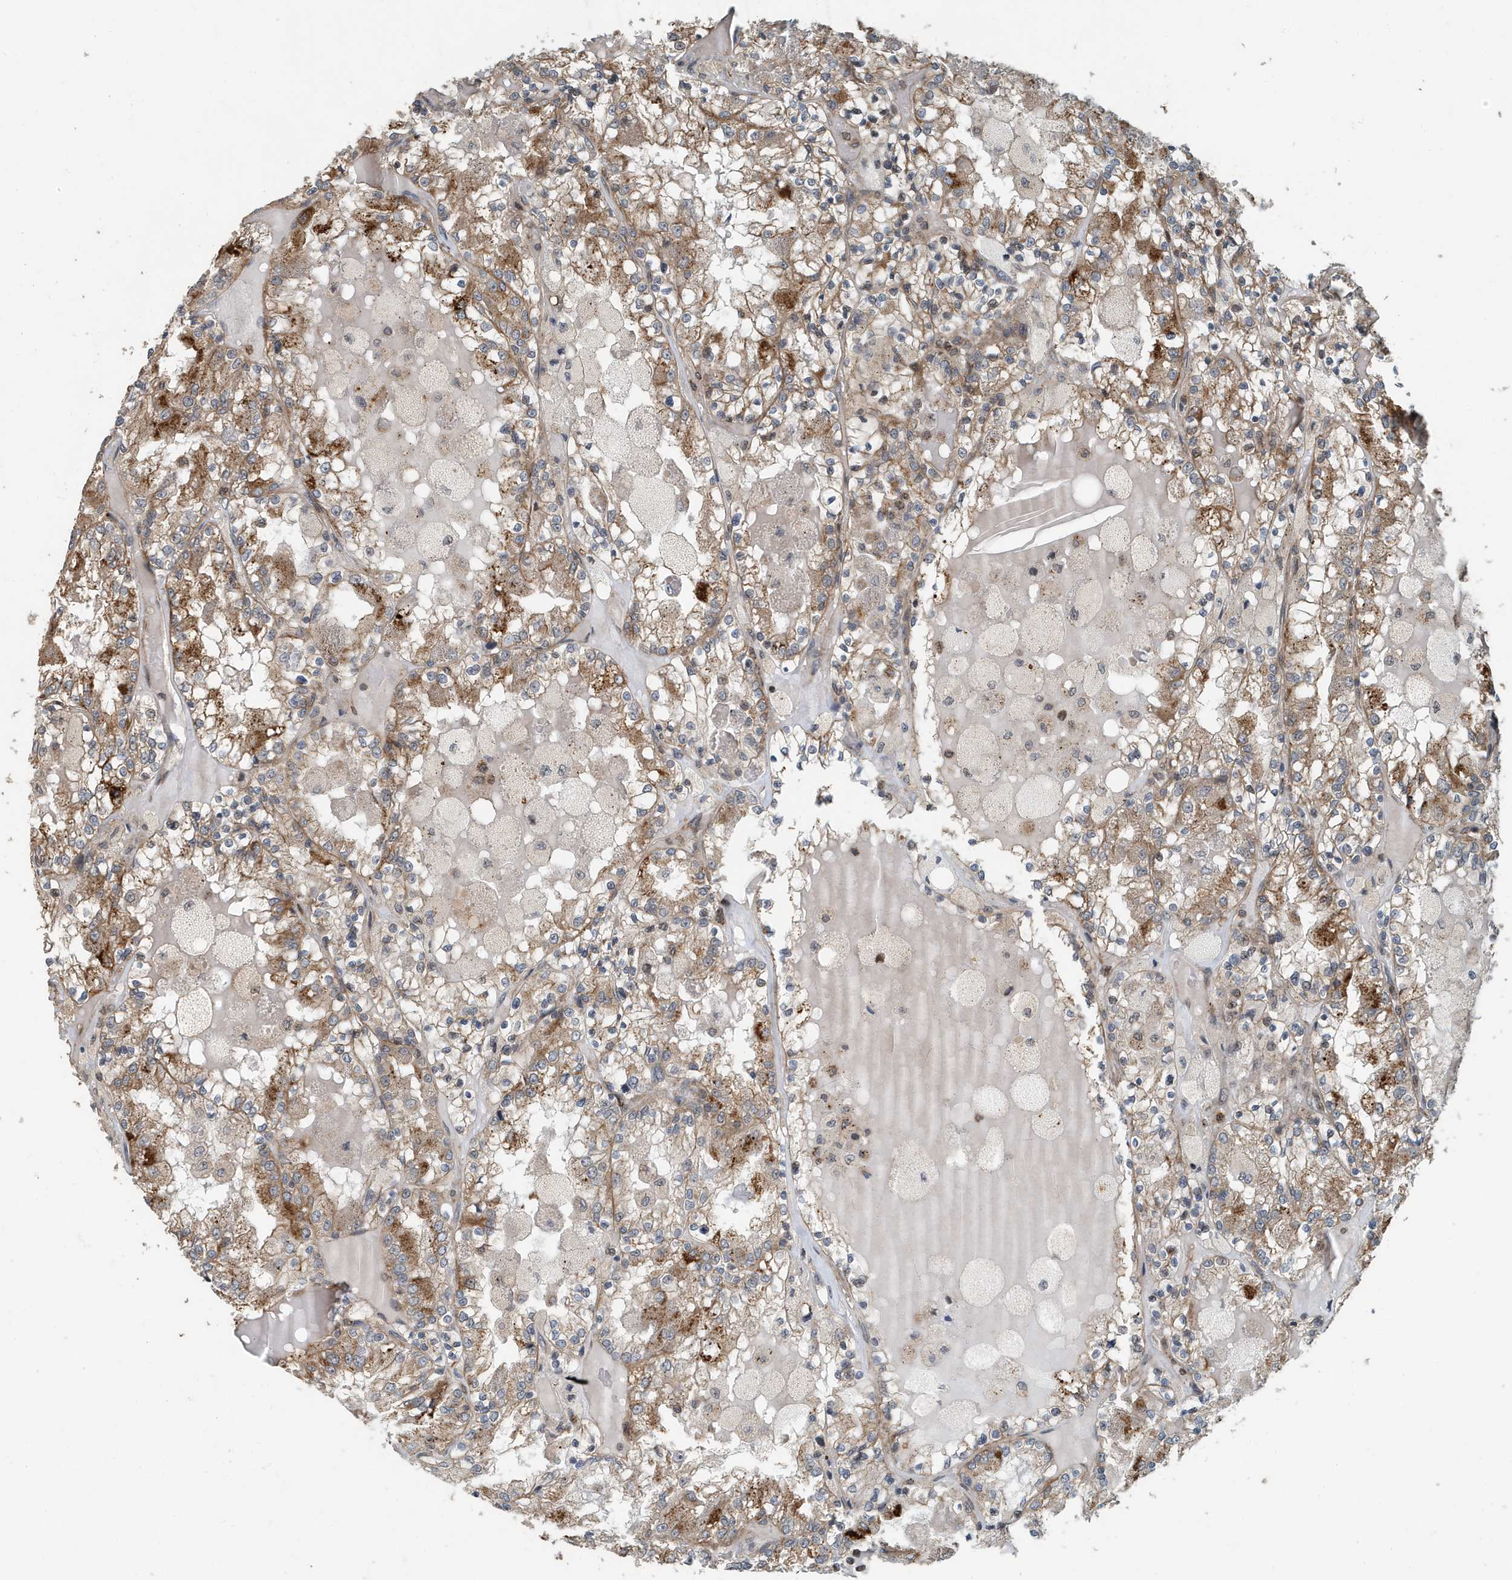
{"staining": {"intensity": "moderate", "quantity": ">75%", "location": "cytoplasmic/membranous"}, "tissue": "renal cancer", "cell_type": "Tumor cells", "image_type": "cancer", "snomed": [{"axis": "morphology", "description": "Adenocarcinoma, NOS"}, {"axis": "topography", "description": "Kidney"}], "caption": "Immunohistochemistry histopathology image of neoplastic tissue: renal cancer stained using immunohistochemistry demonstrates medium levels of moderate protein expression localized specifically in the cytoplasmic/membranous of tumor cells, appearing as a cytoplasmic/membranous brown color.", "gene": "KIF15", "patient": {"sex": "female", "age": 56}}